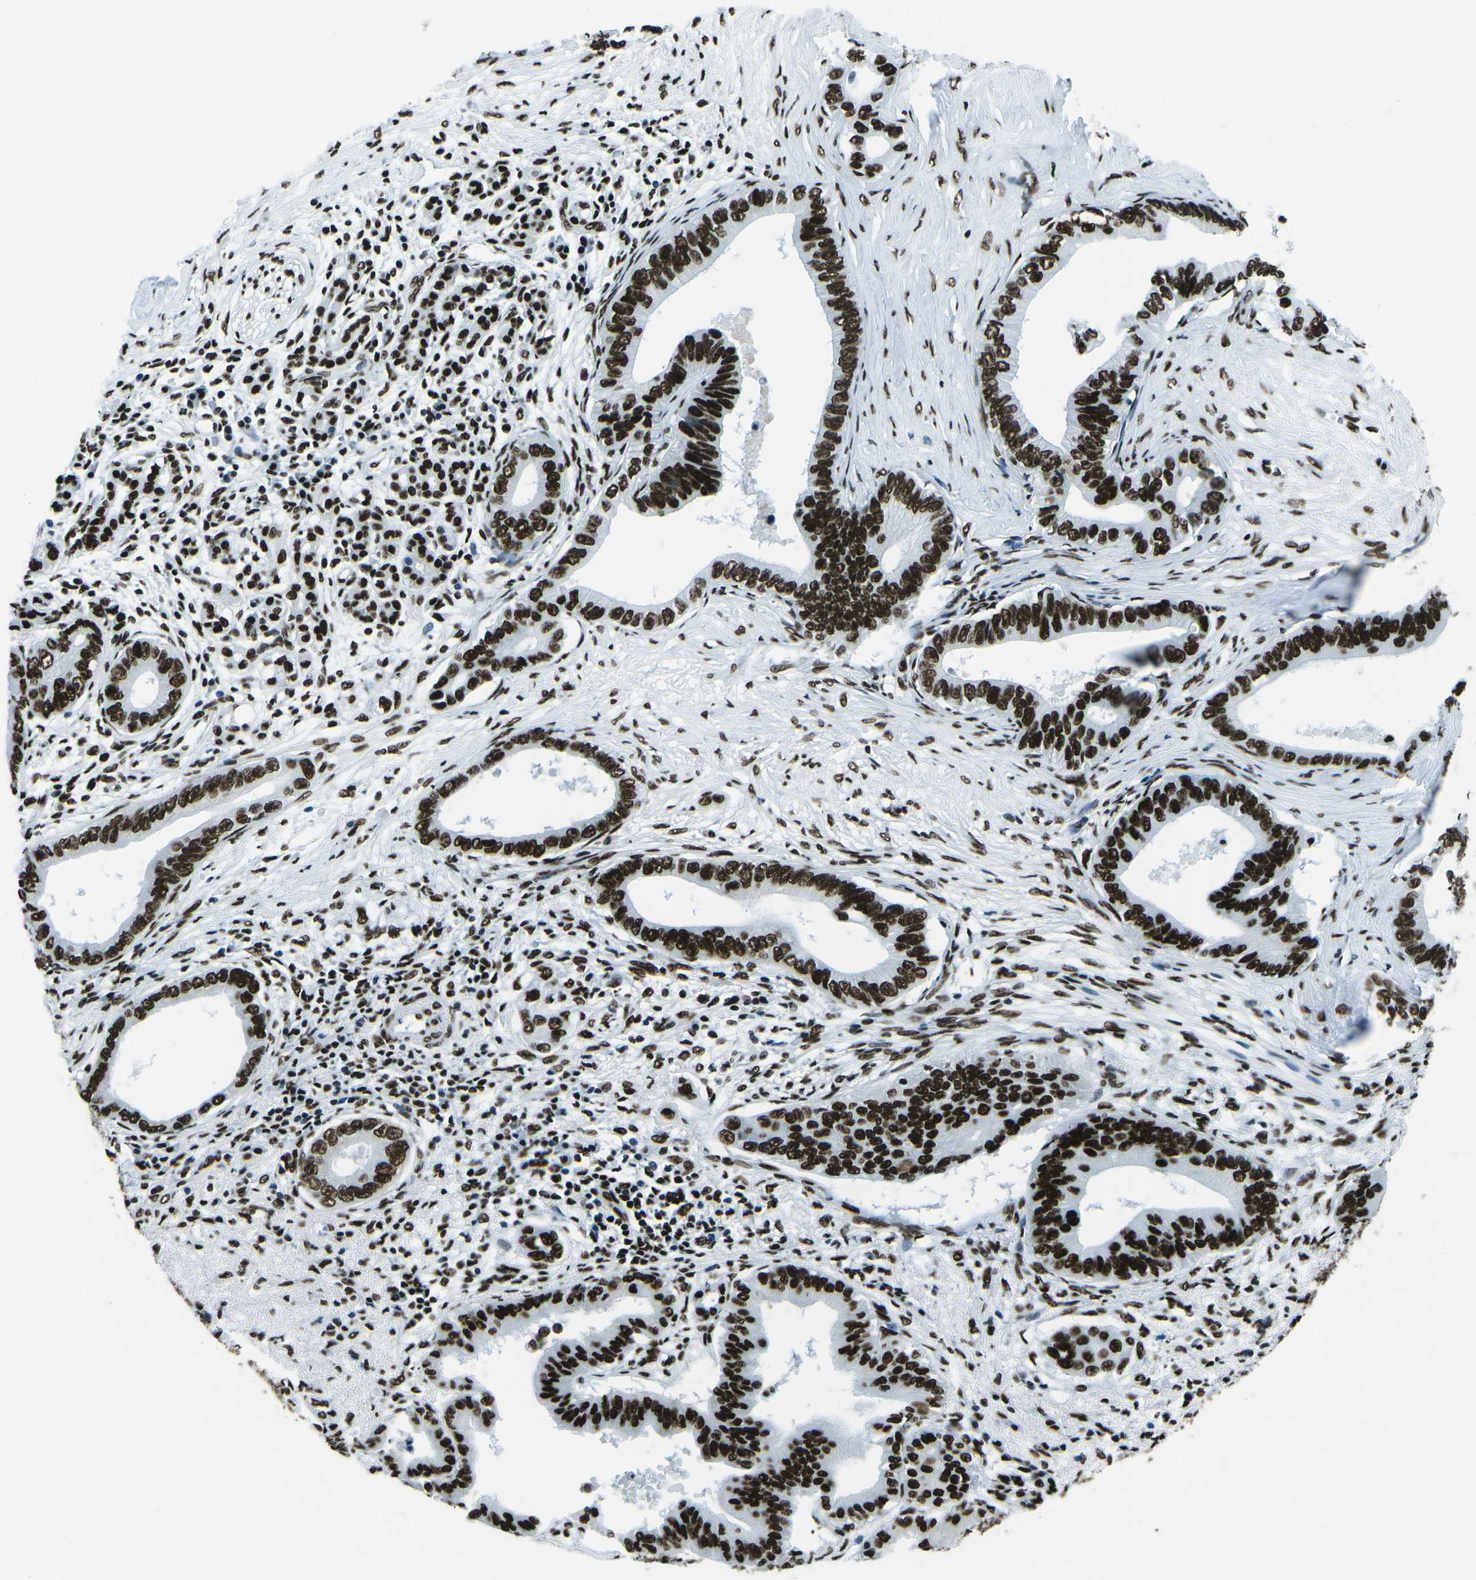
{"staining": {"intensity": "strong", "quantity": ">75%", "location": "nuclear"}, "tissue": "pancreatic cancer", "cell_type": "Tumor cells", "image_type": "cancer", "snomed": [{"axis": "morphology", "description": "Adenocarcinoma, NOS"}, {"axis": "topography", "description": "Pancreas"}], "caption": "Protein staining reveals strong nuclear positivity in about >75% of tumor cells in pancreatic cancer.", "gene": "HNRNPL", "patient": {"sex": "male", "age": 77}}